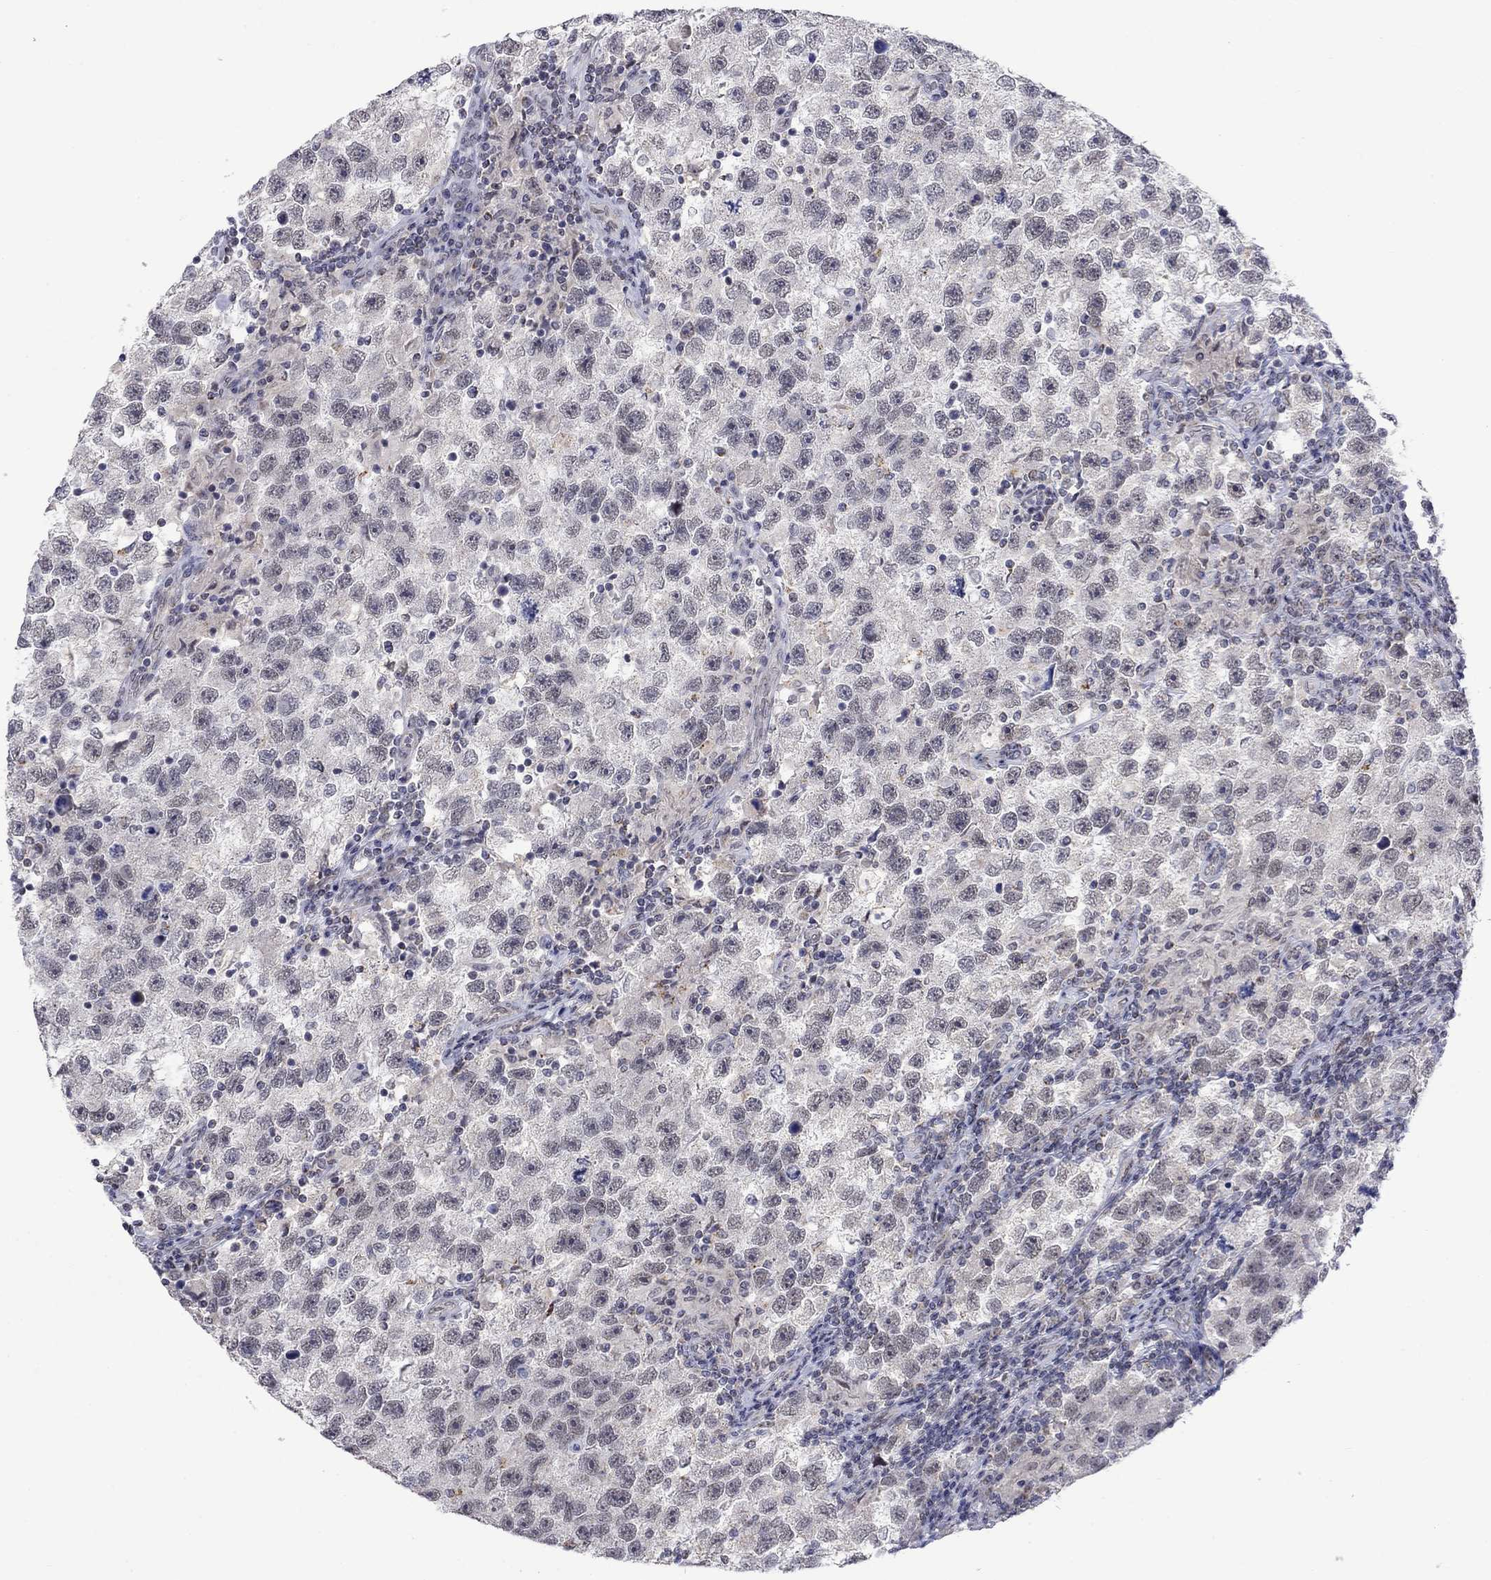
{"staining": {"intensity": "negative", "quantity": "none", "location": "none"}, "tissue": "testis cancer", "cell_type": "Tumor cells", "image_type": "cancer", "snomed": [{"axis": "morphology", "description": "Seminoma, NOS"}, {"axis": "topography", "description": "Testis"}], "caption": "There is no significant positivity in tumor cells of testis cancer. The staining was performed using DAB to visualize the protein expression in brown, while the nuclei were stained in blue with hematoxylin (Magnification: 20x).", "gene": "KCNJ16", "patient": {"sex": "male", "age": 26}}